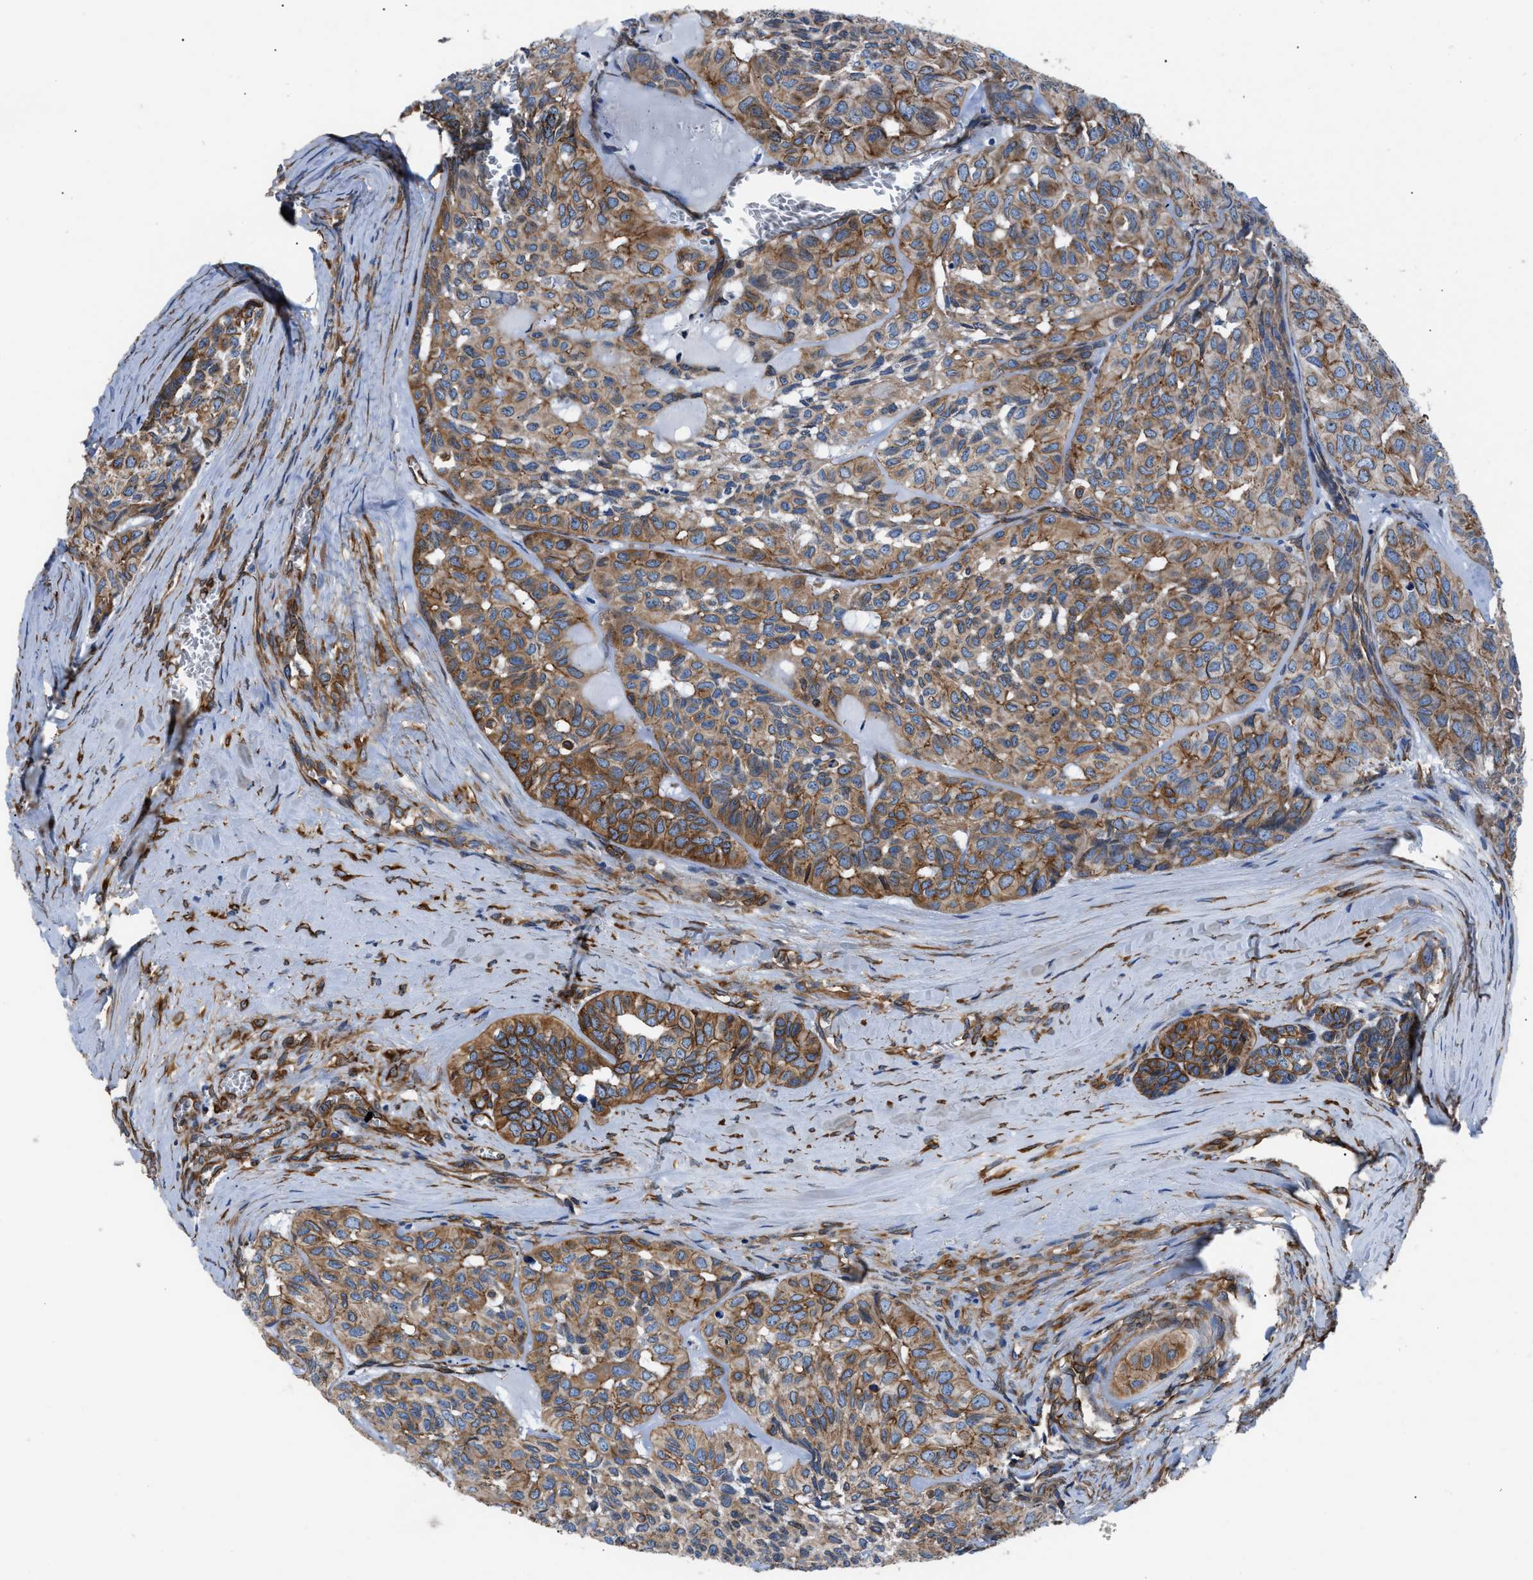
{"staining": {"intensity": "moderate", "quantity": ">75%", "location": "cytoplasmic/membranous"}, "tissue": "head and neck cancer", "cell_type": "Tumor cells", "image_type": "cancer", "snomed": [{"axis": "morphology", "description": "Adenocarcinoma, NOS"}, {"axis": "topography", "description": "Salivary gland, NOS"}, {"axis": "topography", "description": "Head-Neck"}], "caption": "The photomicrograph shows staining of adenocarcinoma (head and neck), revealing moderate cytoplasmic/membranous protein expression (brown color) within tumor cells. (Stains: DAB in brown, nuclei in blue, Microscopy: brightfield microscopy at high magnification).", "gene": "DMAC1", "patient": {"sex": "female", "age": 76}}